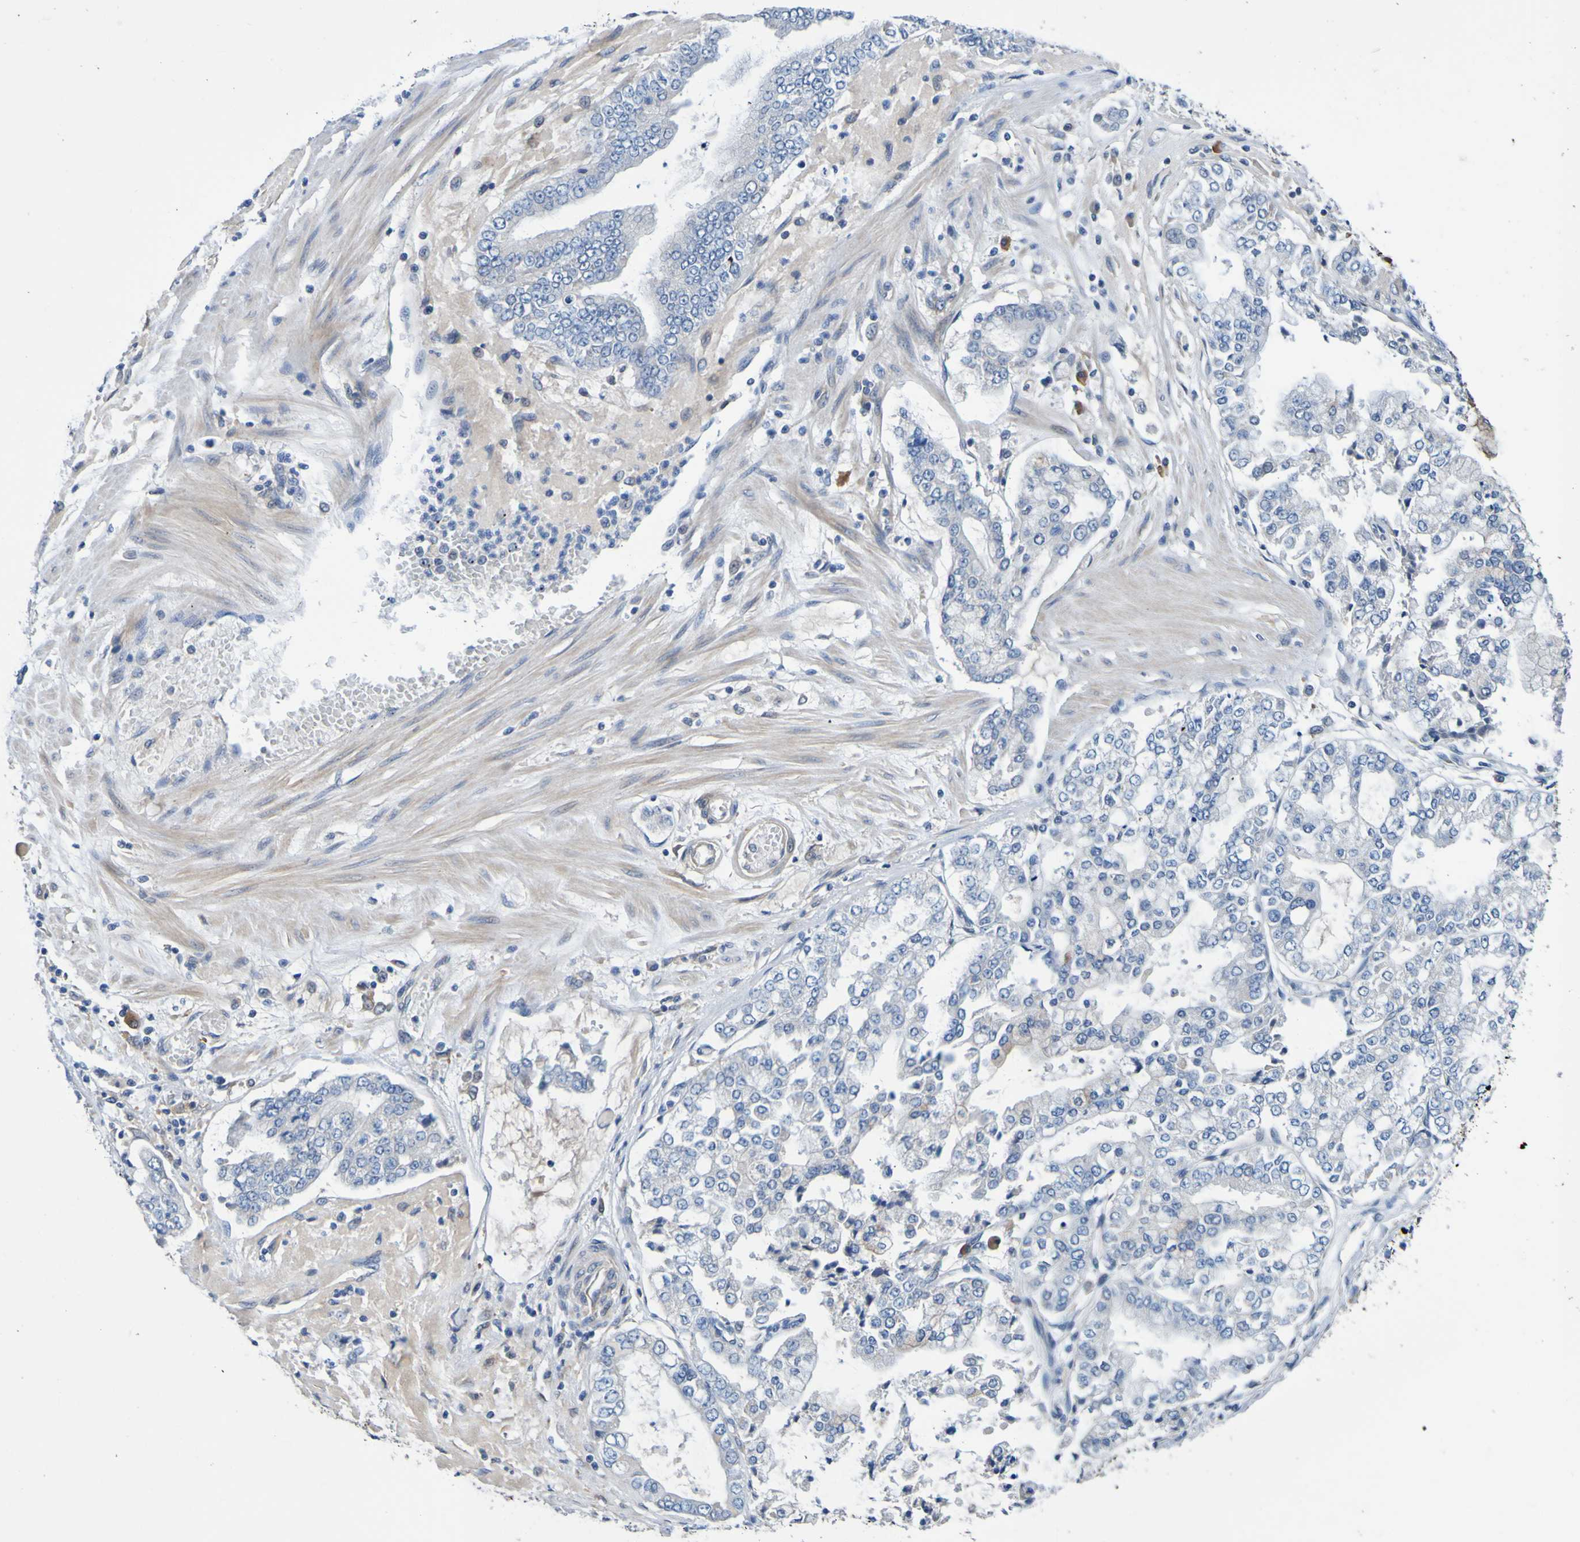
{"staining": {"intensity": "weak", "quantity": ">75%", "location": "cytoplasmic/membranous"}, "tissue": "stomach cancer", "cell_type": "Tumor cells", "image_type": "cancer", "snomed": [{"axis": "morphology", "description": "Adenocarcinoma, NOS"}, {"axis": "topography", "description": "Stomach"}], "caption": "A micrograph of stomach adenocarcinoma stained for a protein exhibits weak cytoplasmic/membranous brown staining in tumor cells.", "gene": "METAP2", "patient": {"sex": "male", "age": 76}}